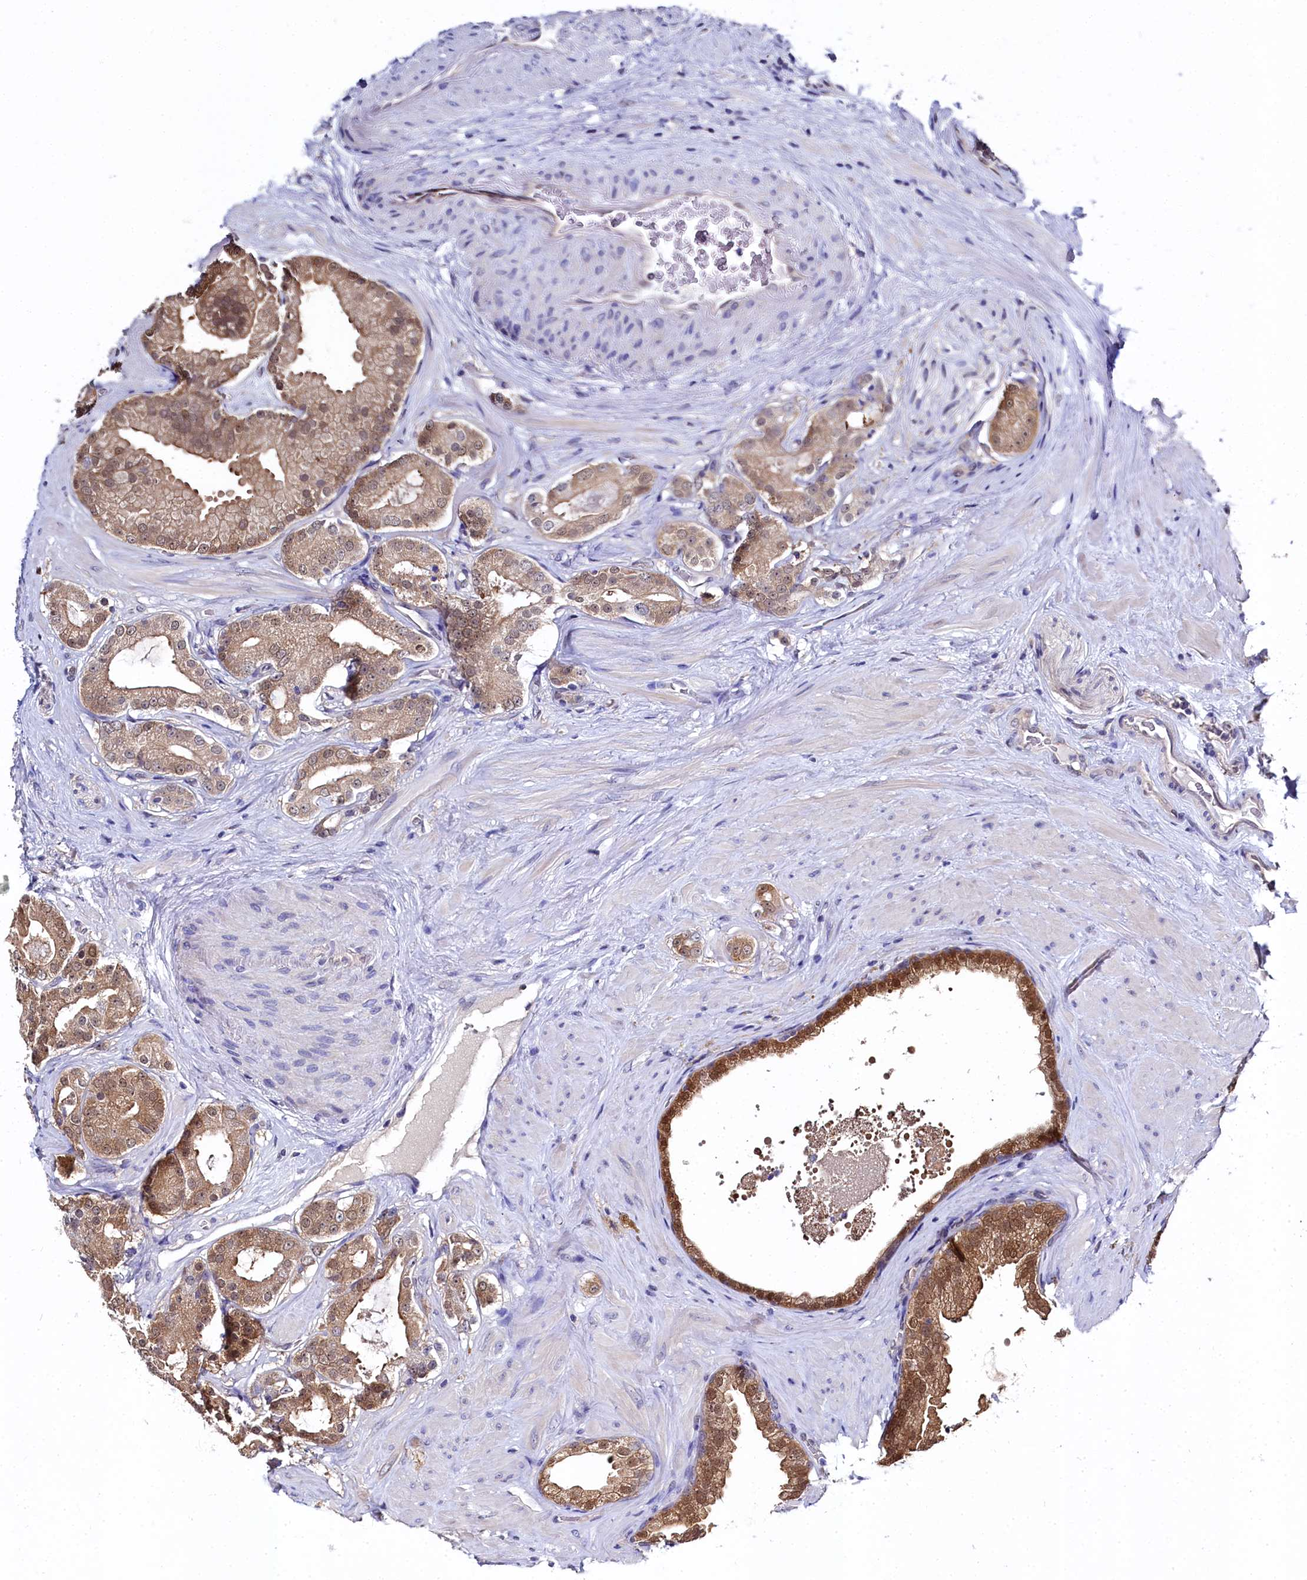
{"staining": {"intensity": "moderate", "quantity": "25%-75%", "location": "cytoplasmic/membranous,nuclear"}, "tissue": "prostate cancer", "cell_type": "Tumor cells", "image_type": "cancer", "snomed": [{"axis": "morphology", "description": "Adenocarcinoma, High grade"}, {"axis": "topography", "description": "Prostate"}], "caption": "A histopathology image of human high-grade adenocarcinoma (prostate) stained for a protein reveals moderate cytoplasmic/membranous and nuclear brown staining in tumor cells.", "gene": "C11orf54", "patient": {"sex": "male", "age": 65}}